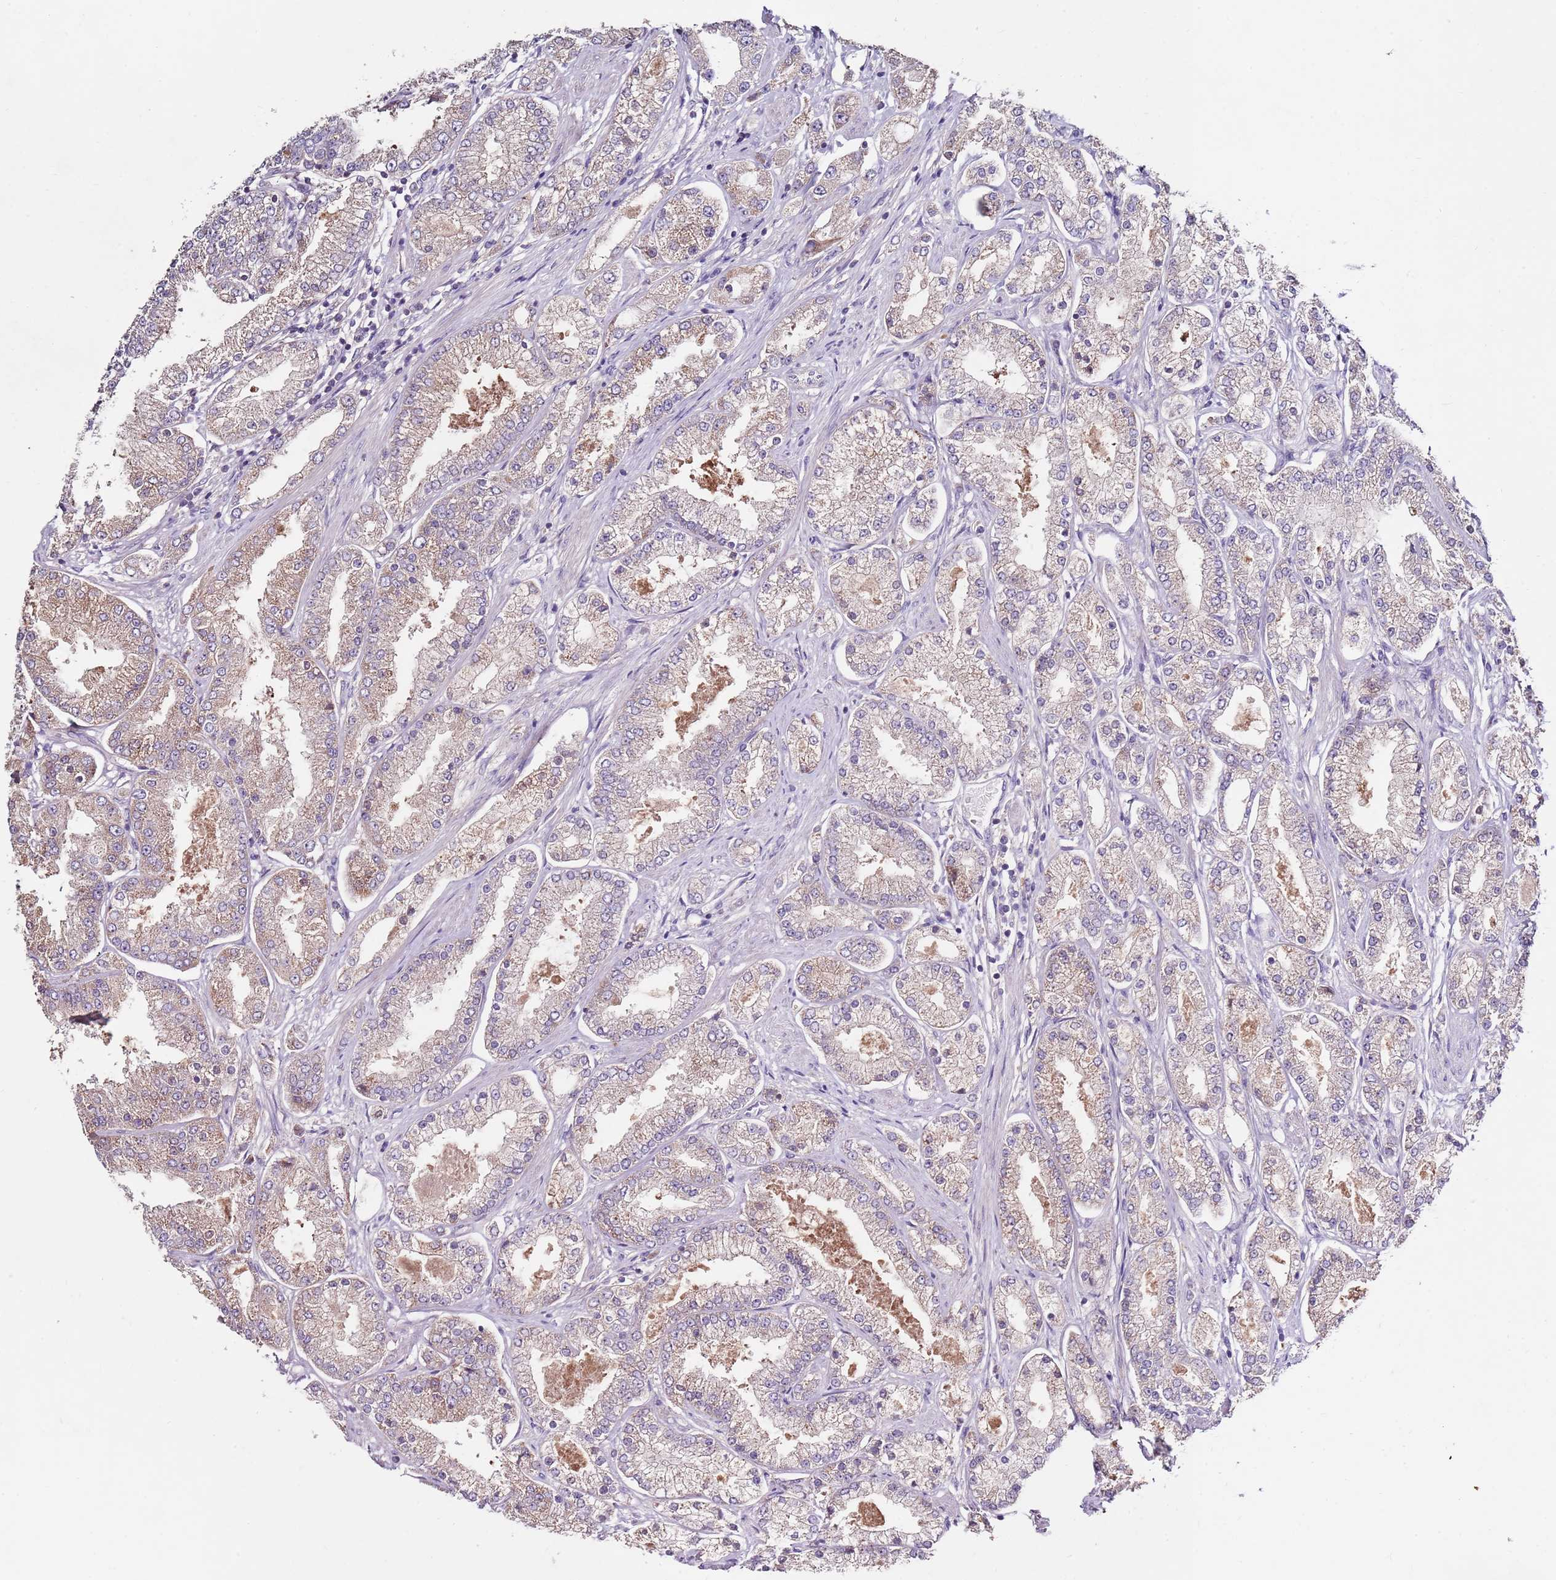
{"staining": {"intensity": "moderate", "quantity": "25%-75%", "location": "cytoplasmic/membranous"}, "tissue": "prostate cancer", "cell_type": "Tumor cells", "image_type": "cancer", "snomed": [{"axis": "morphology", "description": "Adenocarcinoma, High grade"}, {"axis": "topography", "description": "Prostate"}], "caption": "Immunohistochemistry (IHC) photomicrograph of prostate cancer stained for a protein (brown), which demonstrates medium levels of moderate cytoplasmic/membranous positivity in about 25%-75% of tumor cells.", "gene": "NRDE2", "patient": {"sex": "male", "age": 69}}